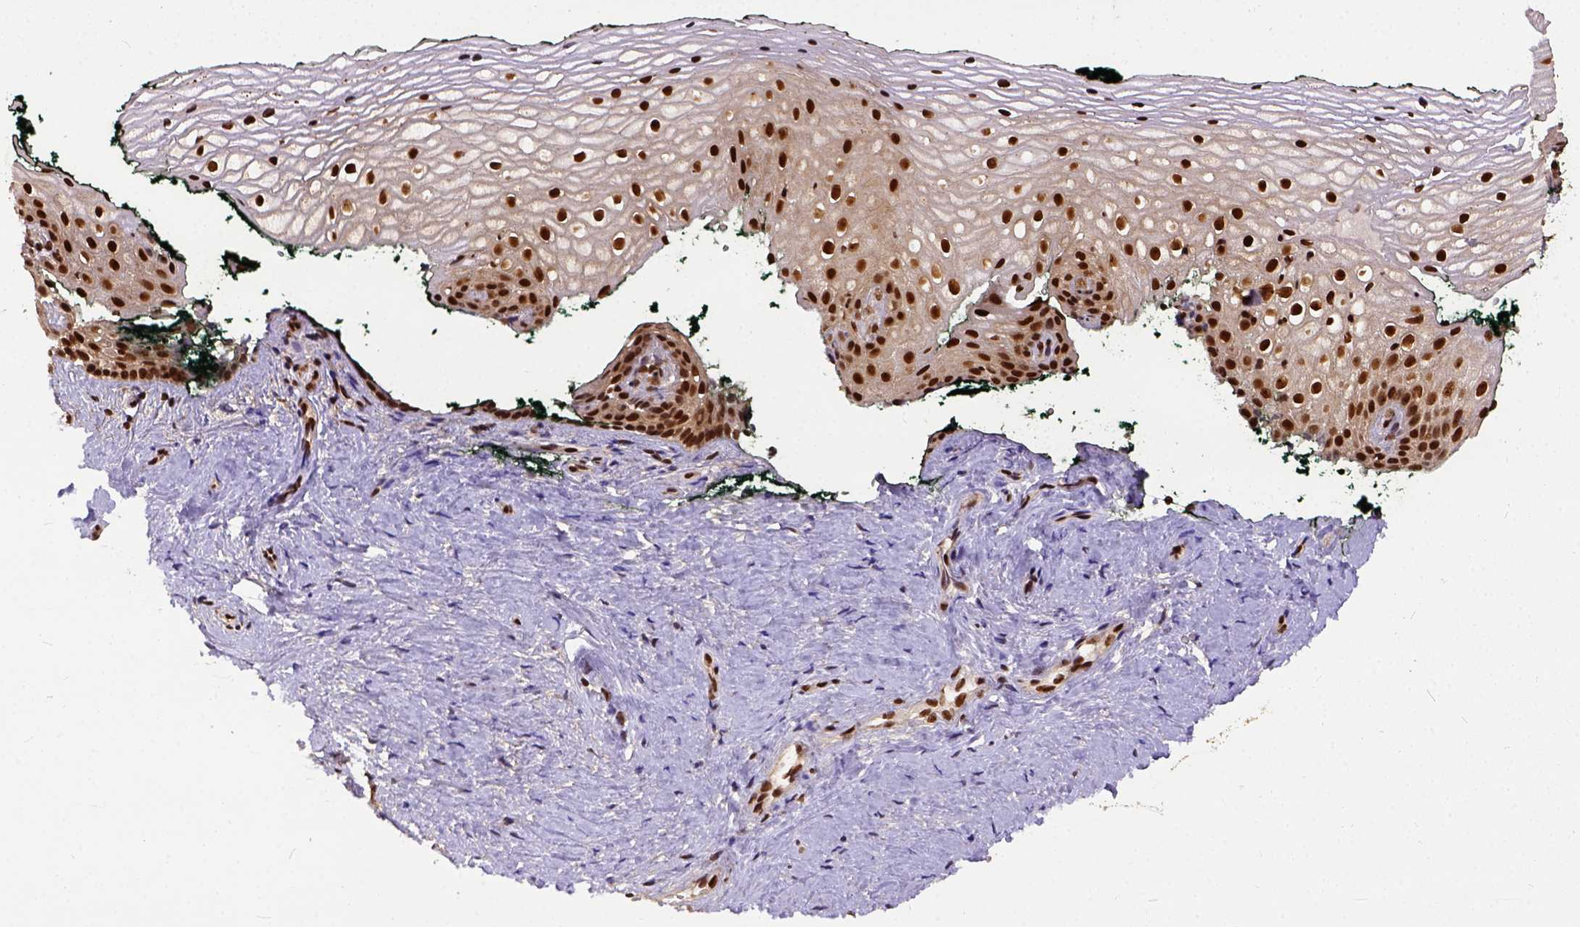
{"staining": {"intensity": "strong", "quantity": ">75%", "location": "nuclear"}, "tissue": "vagina", "cell_type": "Squamous epithelial cells", "image_type": "normal", "snomed": [{"axis": "morphology", "description": "Normal tissue, NOS"}, {"axis": "topography", "description": "Vagina"}], "caption": "Normal vagina displays strong nuclear expression in about >75% of squamous epithelial cells, visualized by immunohistochemistry. The protein is shown in brown color, while the nuclei are stained blue.", "gene": "NACC1", "patient": {"sex": "female", "age": 47}}